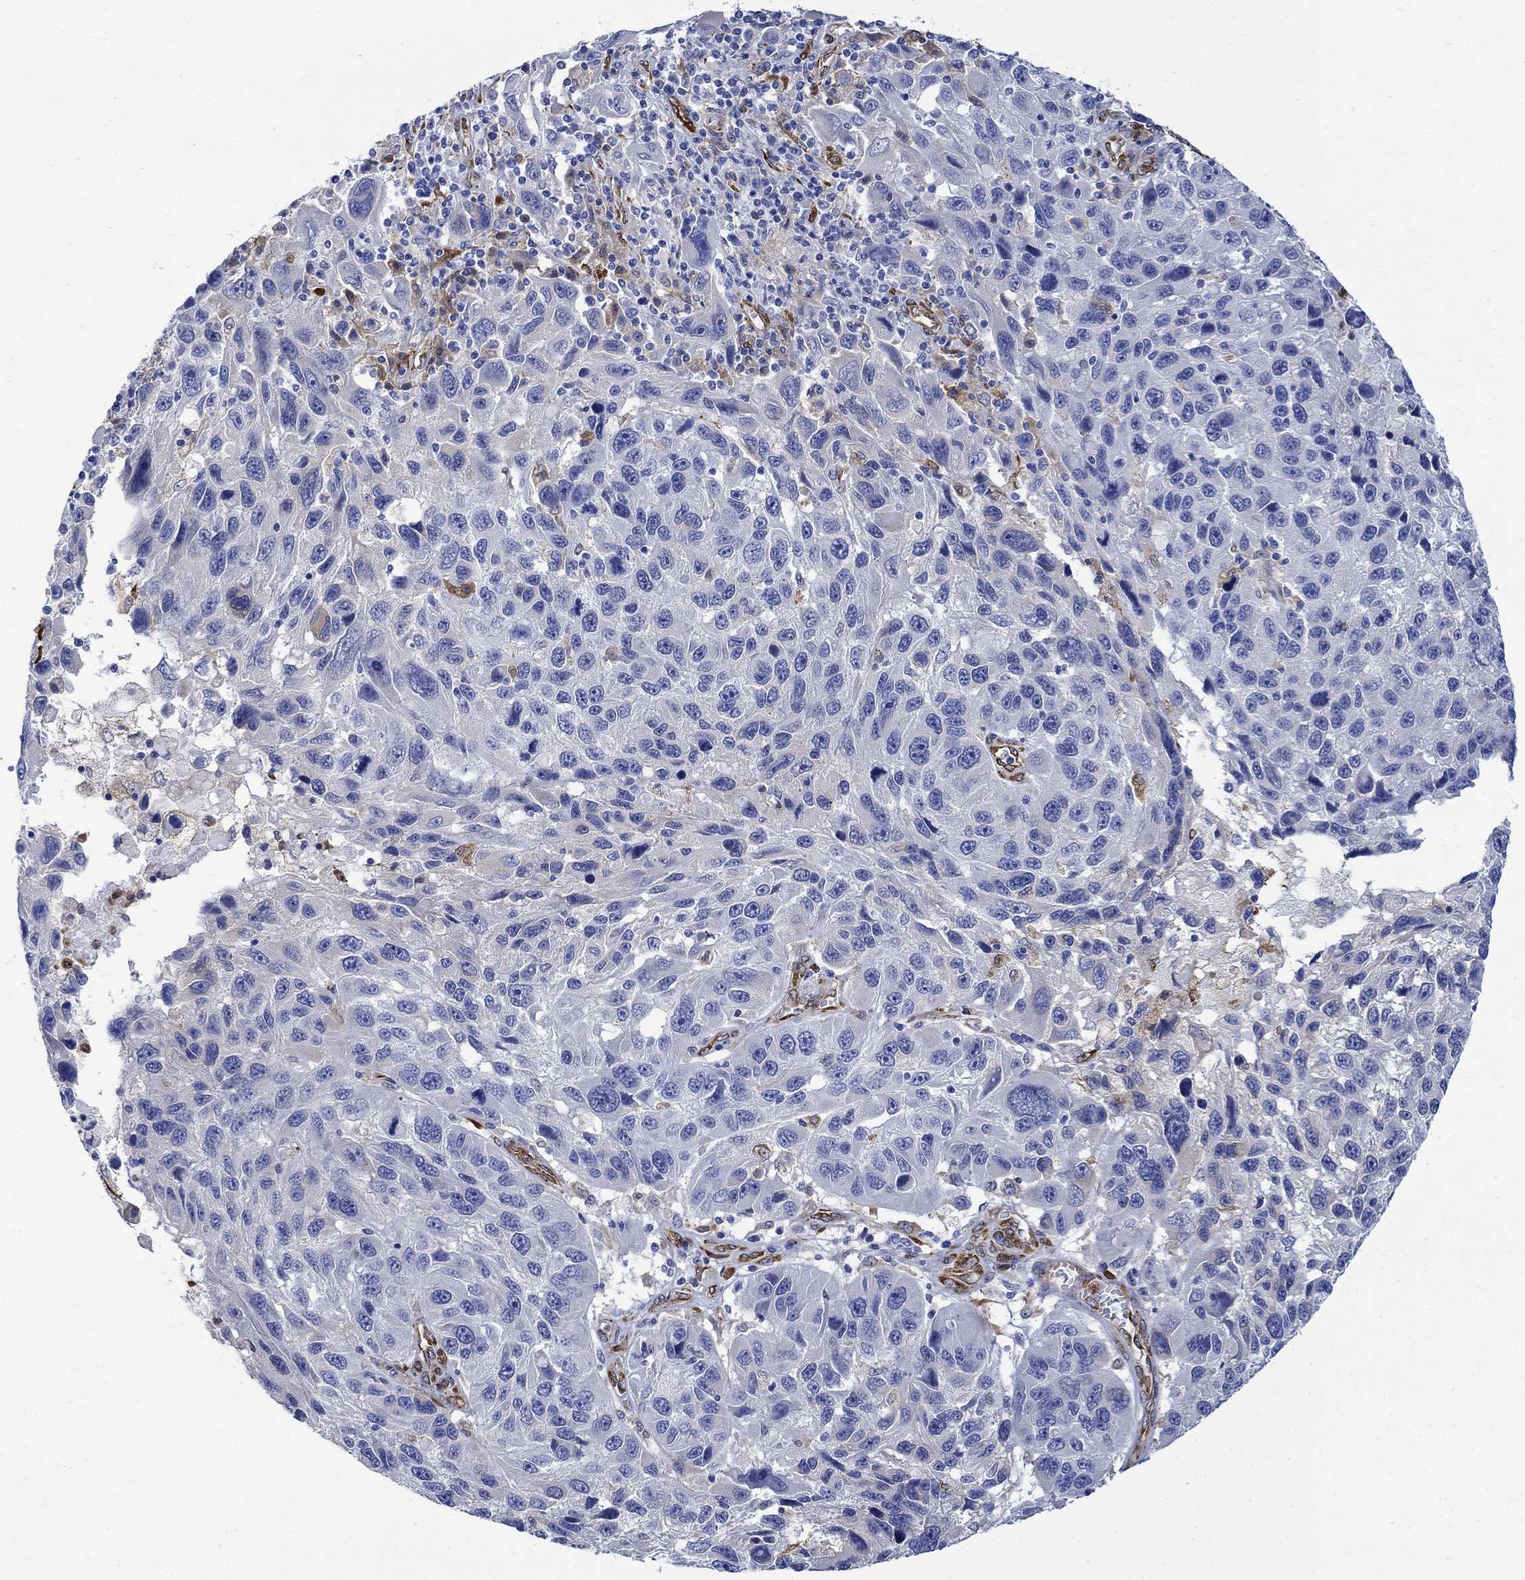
{"staining": {"intensity": "weak", "quantity": "<25%", "location": "cytoplasmic/membranous"}, "tissue": "melanoma", "cell_type": "Tumor cells", "image_type": "cancer", "snomed": [{"axis": "morphology", "description": "Malignant melanoma, NOS"}, {"axis": "topography", "description": "Skin"}], "caption": "Human melanoma stained for a protein using immunohistochemistry (IHC) reveals no staining in tumor cells.", "gene": "TGM2", "patient": {"sex": "male", "age": 53}}